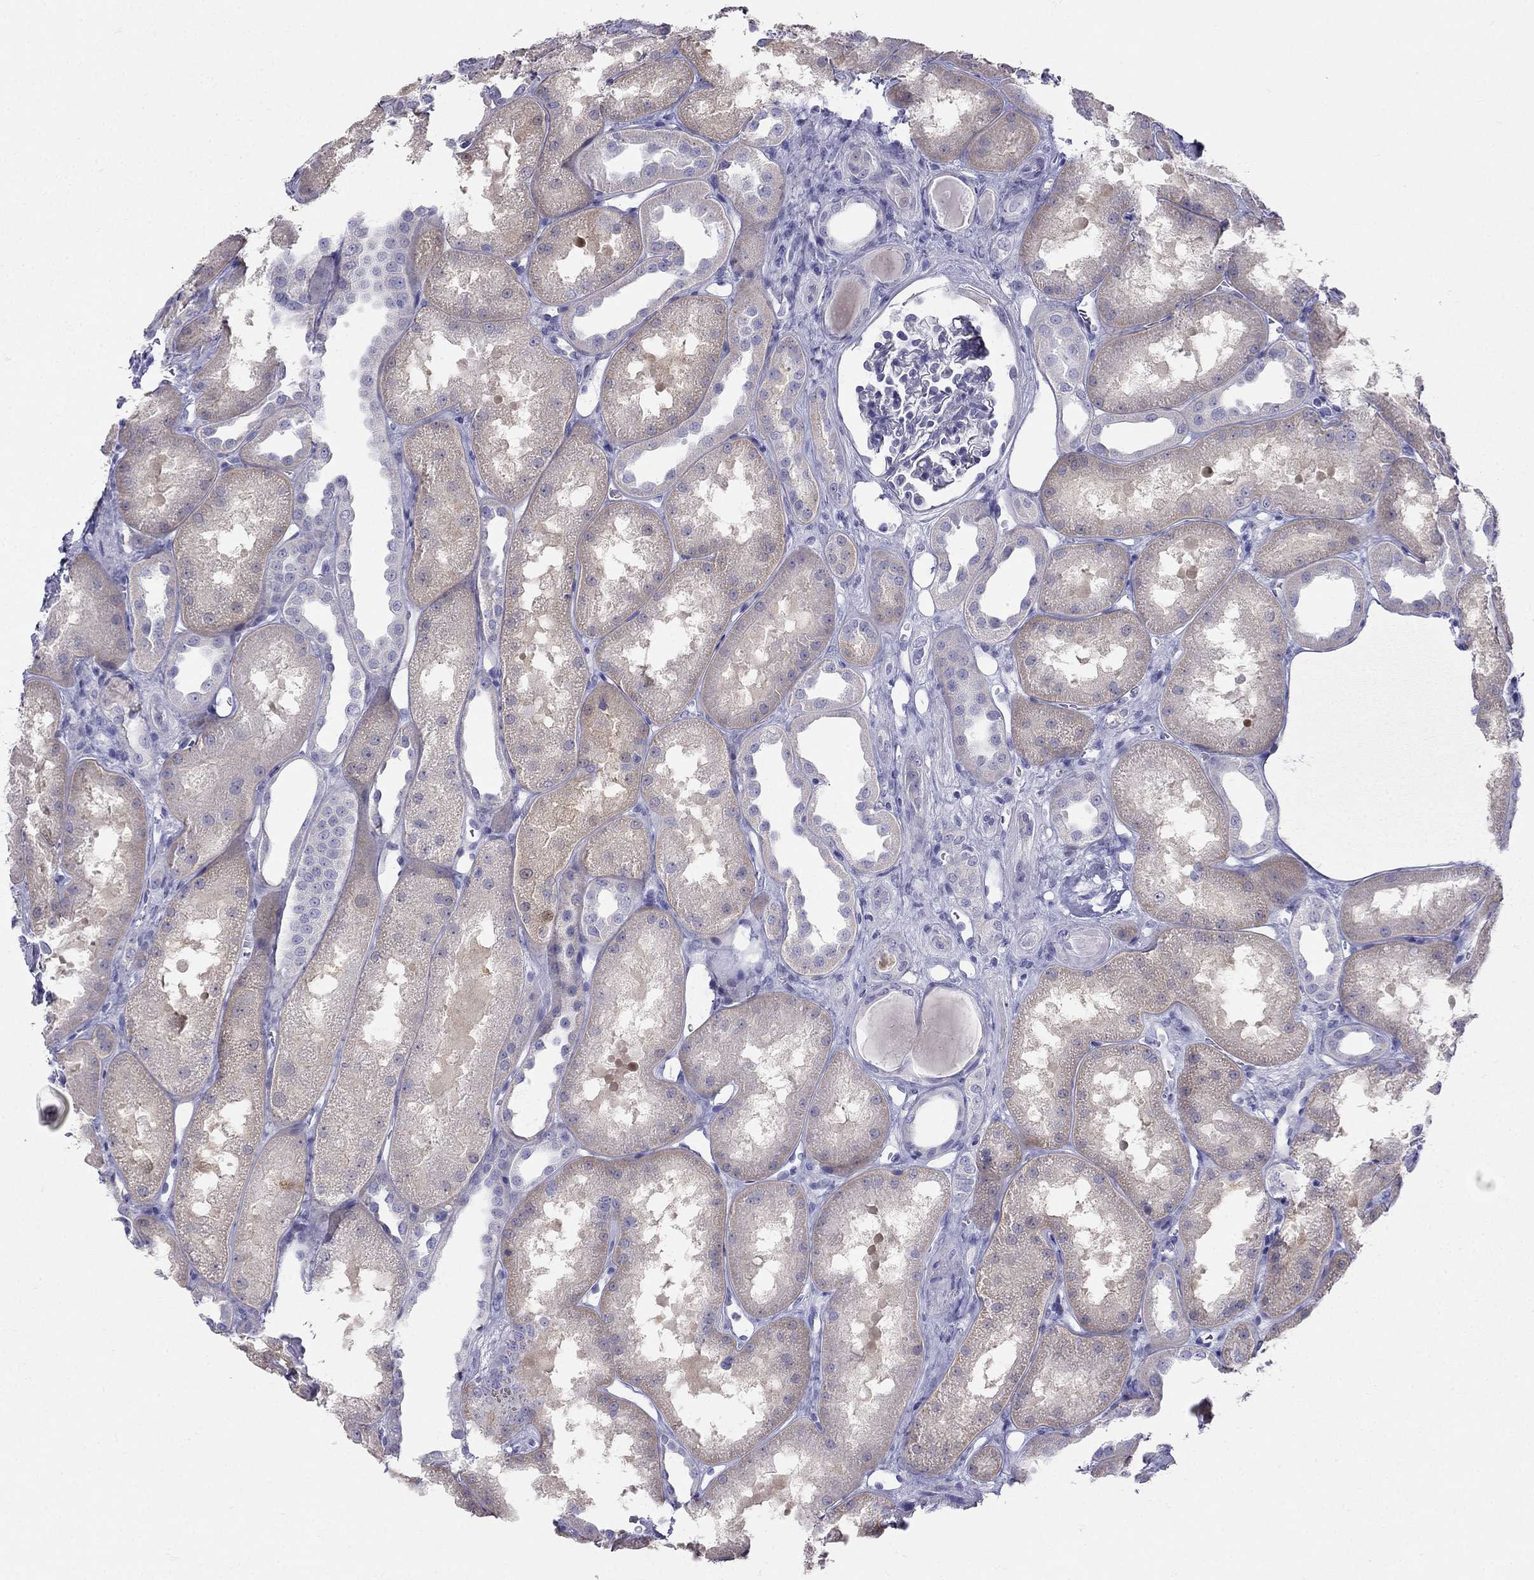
{"staining": {"intensity": "negative", "quantity": "none", "location": "none"}, "tissue": "kidney", "cell_type": "Cells in glomeruli", "image_type": "normal", "snomed": [{"axis": "morphology", "description": "Normal tissue, NOS"}, {"axis": "topography", "description": "Kidney"}], "caption": "High power microscopy photomicrograph of an immunohistochemistry (IHC) histopathology image of normal kidney, revealing no significant positivity in cells in glomeruli. Nuclei are stained in blue.", "gene": "RFLNA", "patient": {"sex": "male", "age": 61}}